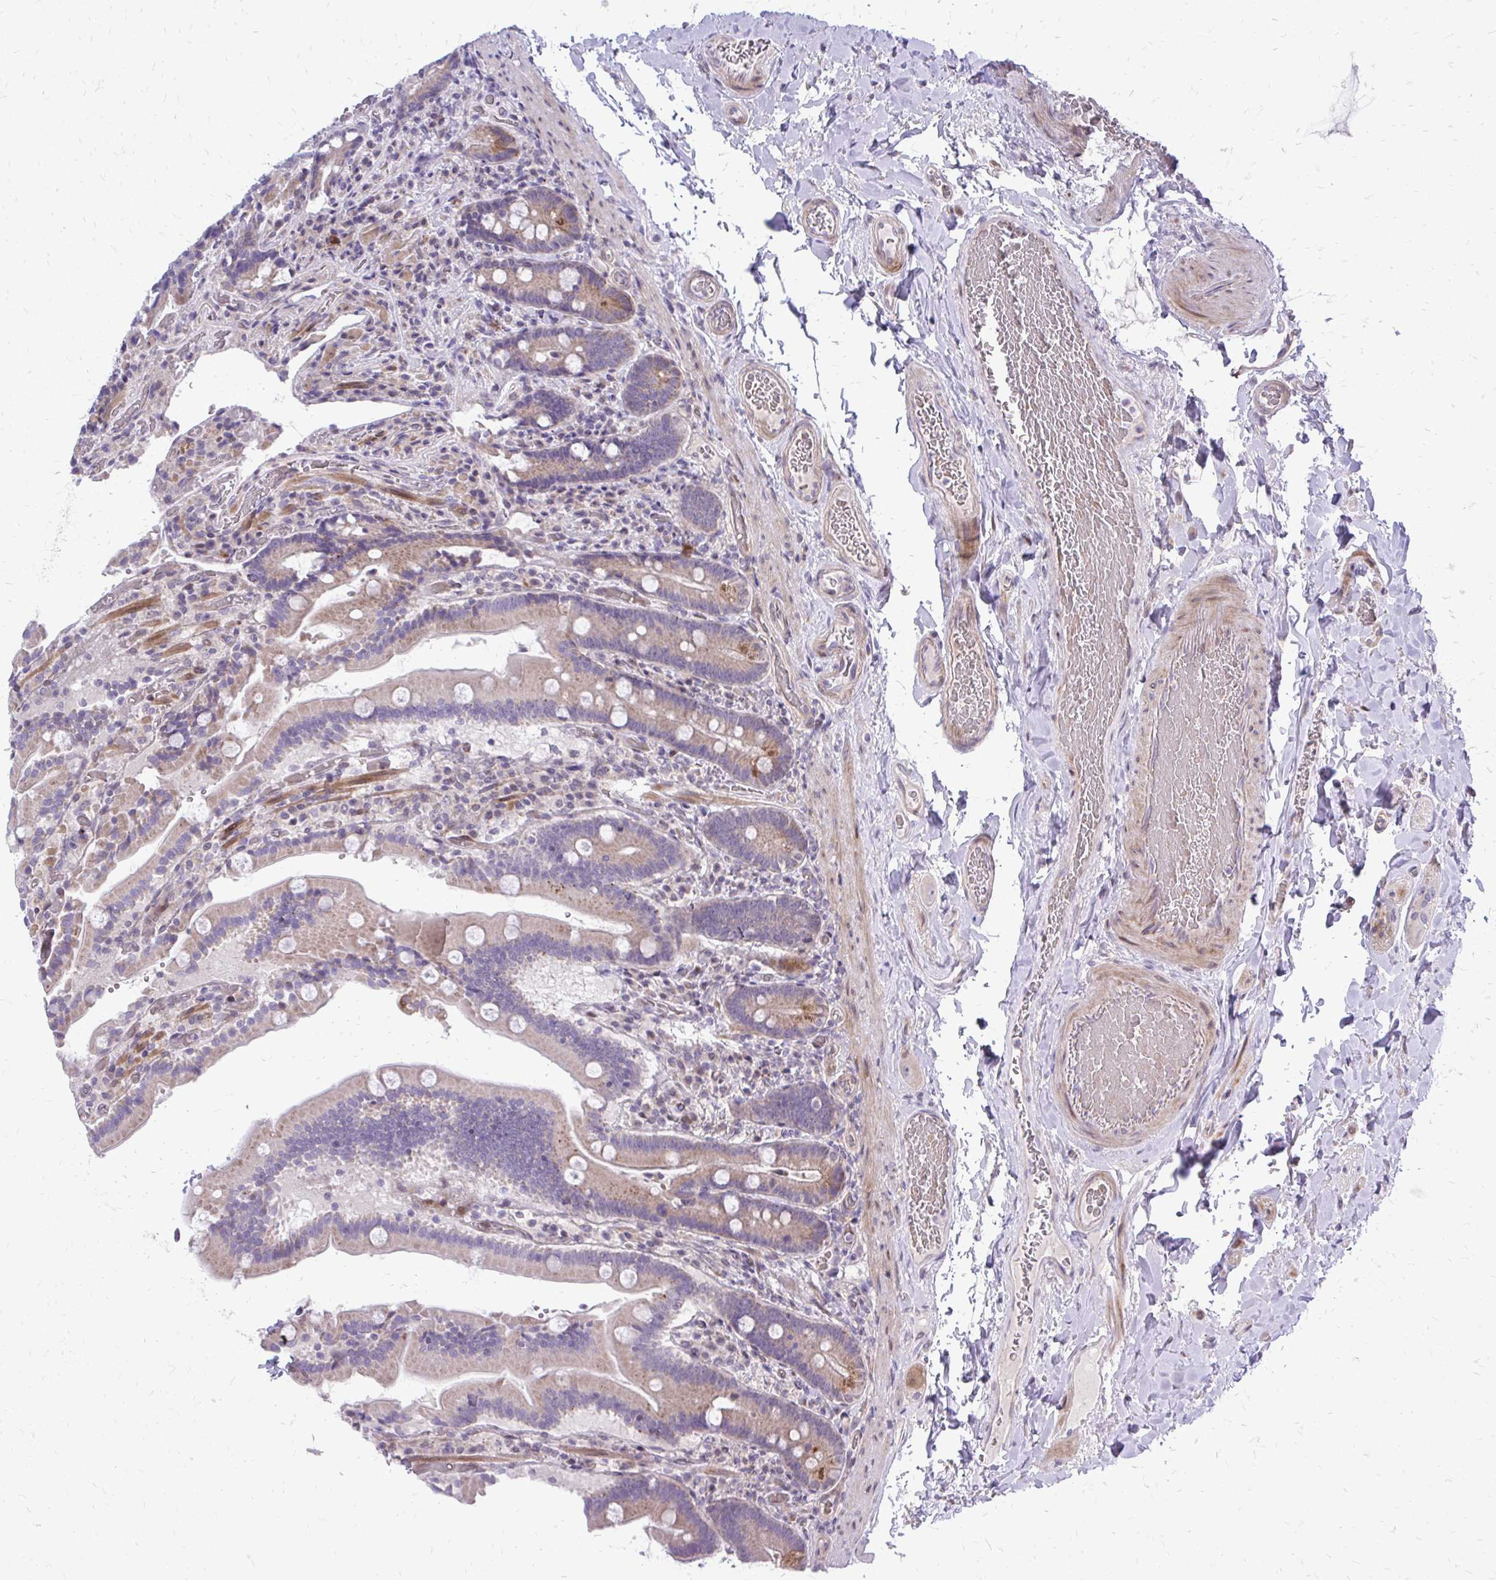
{"staining": {"intensity": "moderate", "quantity": "25%-75%", "location": "cytoplasmic/membranous"}, "tissue": "duodenum", "cell_type": "Glandular cells", "image_type": "normal", "snomed": [{"axis": "morphology", "description": "Normal tissue, NOS"}, {"axis": "topography", "description": "Duodenum"}], "caption": "High-magnification brightfield microscopy of benign duodenum stained with DAB (3,3'-diaminobenzidine) (brown) and counterstained with hematoxylin (blue). glandular cells exhibit moderate cytoplasmic/membranous positivity is identified in approximately25%-75% of cells.", "gene": "PPDPFL", "patient": {"sex": "female", "age": 62}}